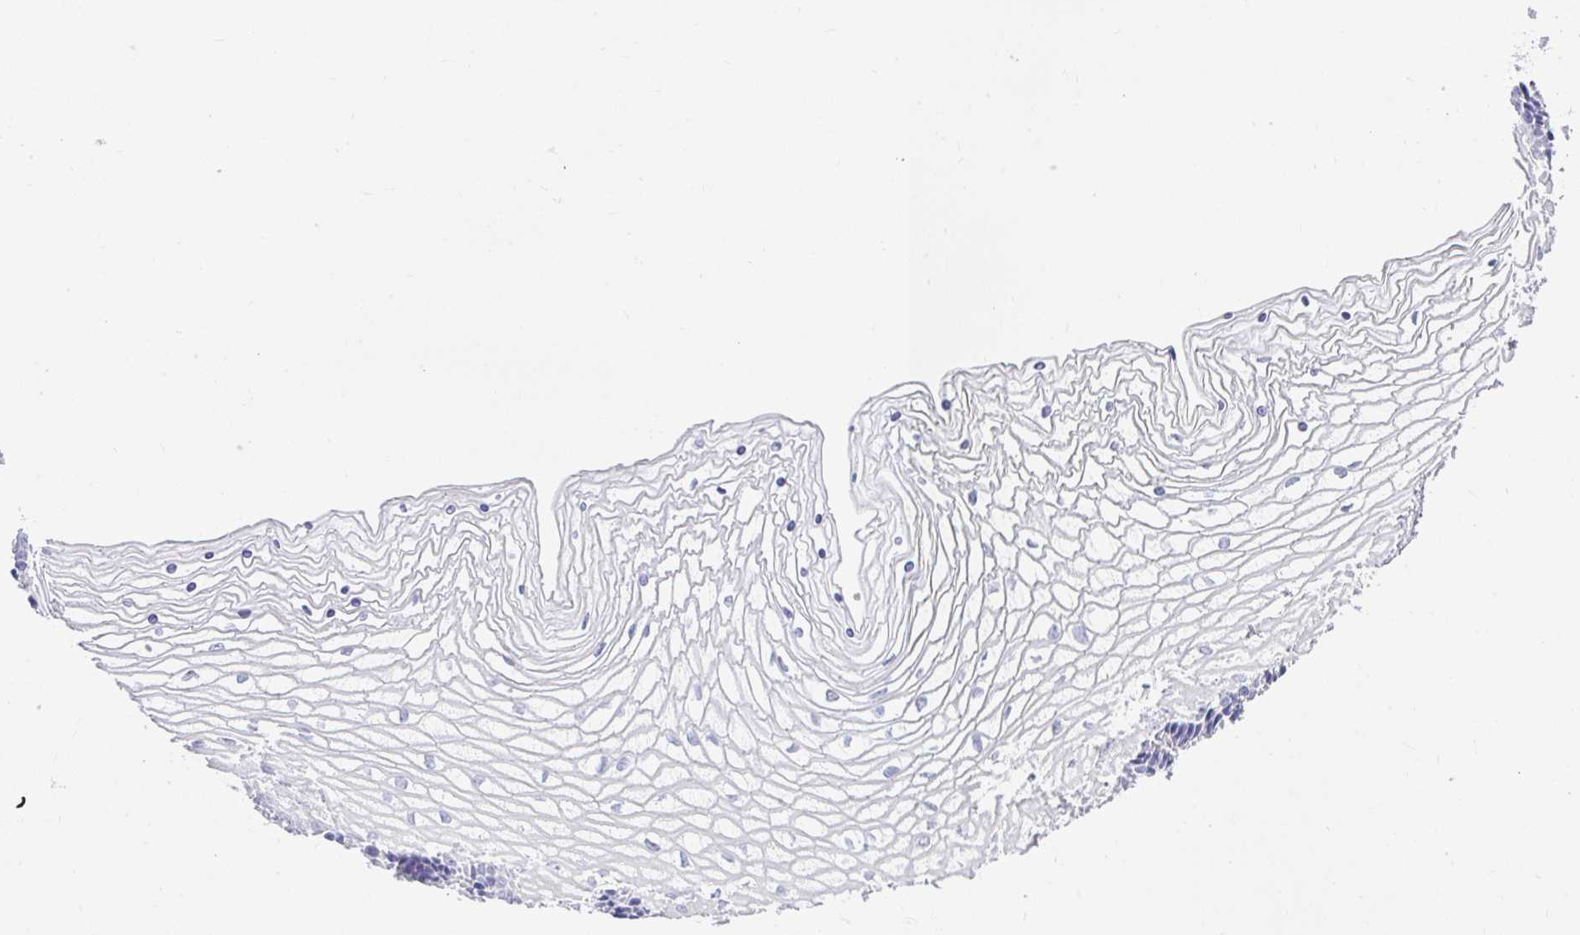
{"staining": {"intensity": "negative", "quantity": "none", "location": "none"}, "tissue": "vagina", "cell_type": "Squamous epithelial cells", "image_type": "normal", "snomed": [{"axis": "morphology", "description": "Normal tissue, NOS"}, {"axis": "topography", "description": "Vagina"}], "caption": "Image shows no significant protein positivity in squamous epithelial cells of benign vagina. (Immunohistochemistry (ihc), brightfield microscopy, high magnification).", "gene": "CHAT", "patient": {"sex": "female", "age": 45}}